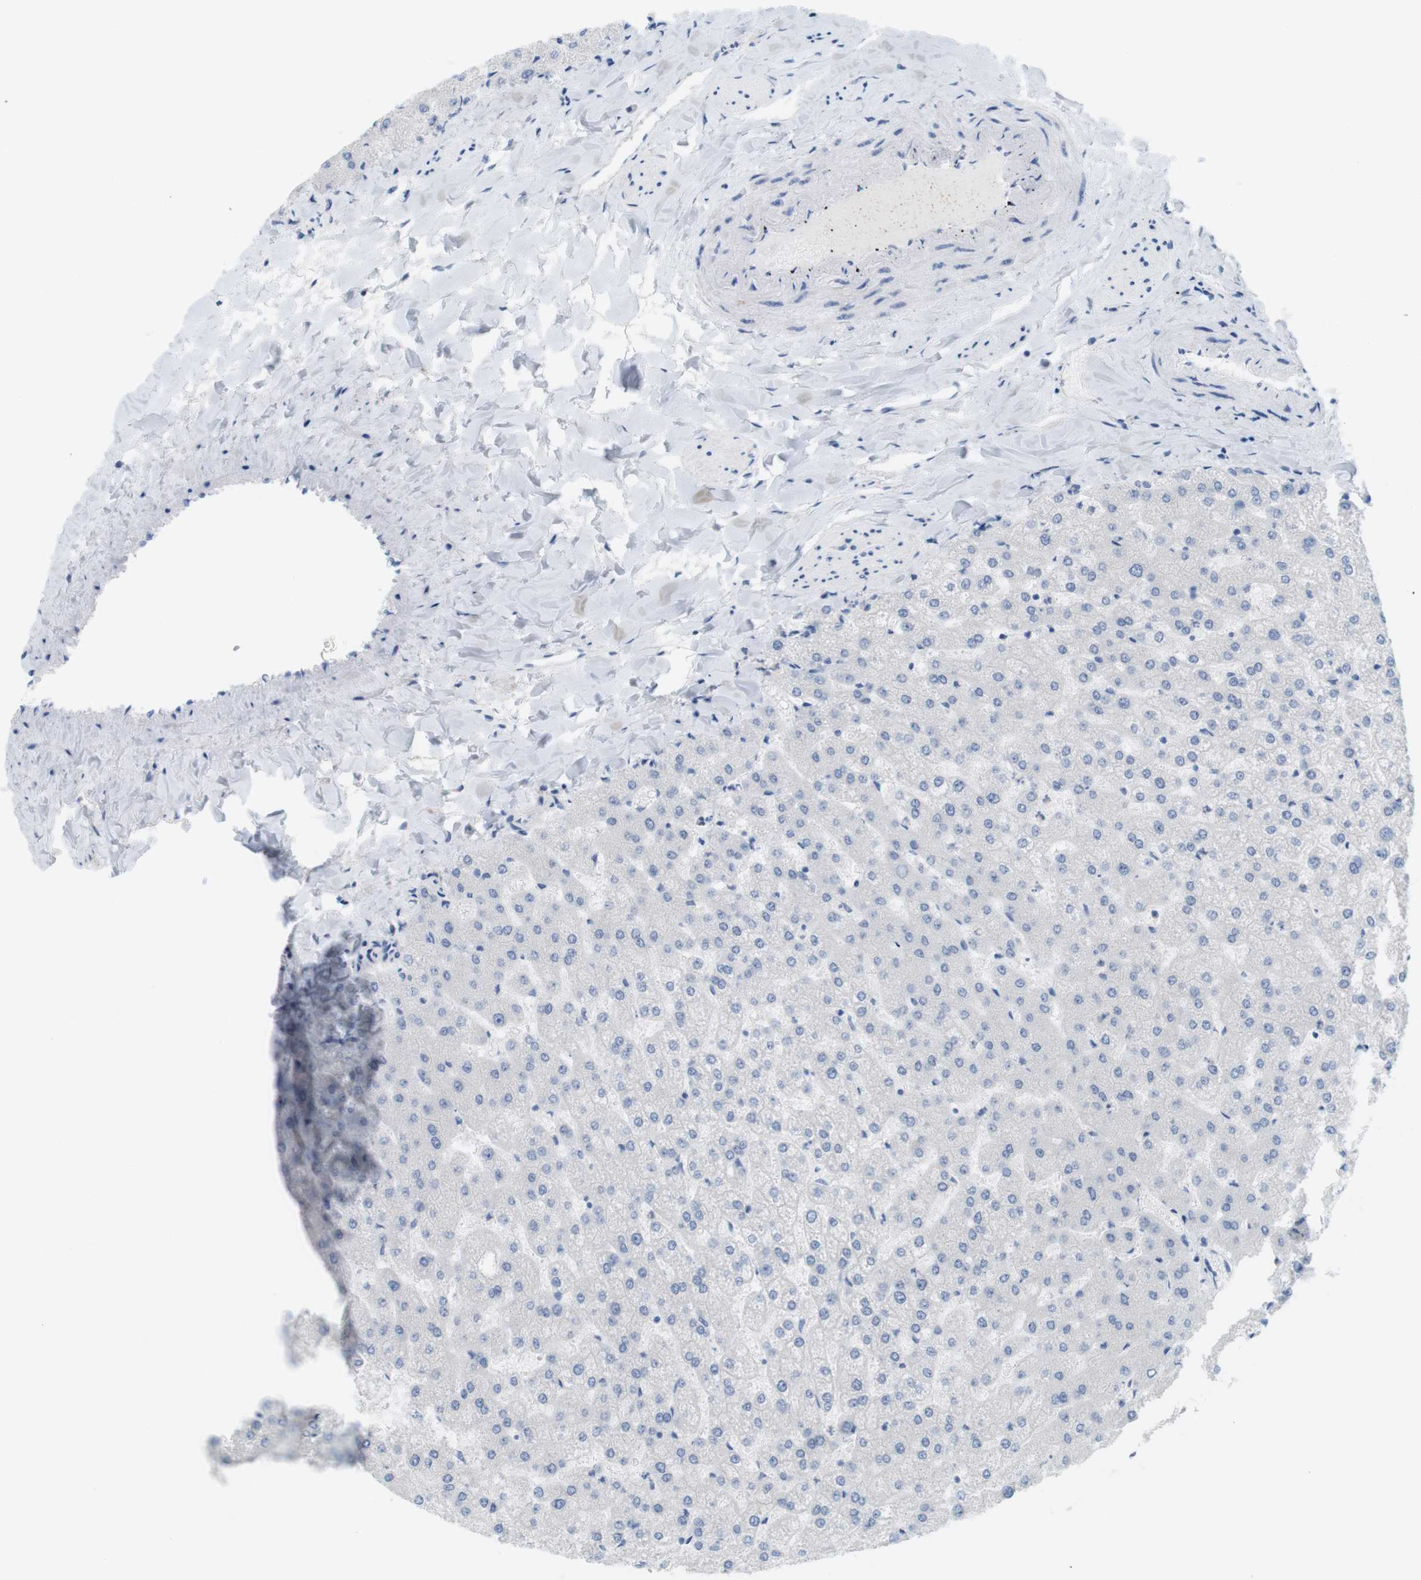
{"staining": {"intensity": "negative", "quantity": "none", "location": "none"}, "tissue": "liver", "cell_type": "Cholangiocytes", "image_type": "normal", "snomed": [{"axis": "morphology", "description": "Normal tissue, NOS"}, {"axis": "topography", "description": "Liver"}], "caption": "DAB (3,3'-diaminobenzidine) immunohistochemical staining of unremarkable liver exhibits no significant positivity in cholangiocytes. (DAB IHC, high magnification).", "gene": "MYH9", "patient": {"sex": "female", "age": 32}}